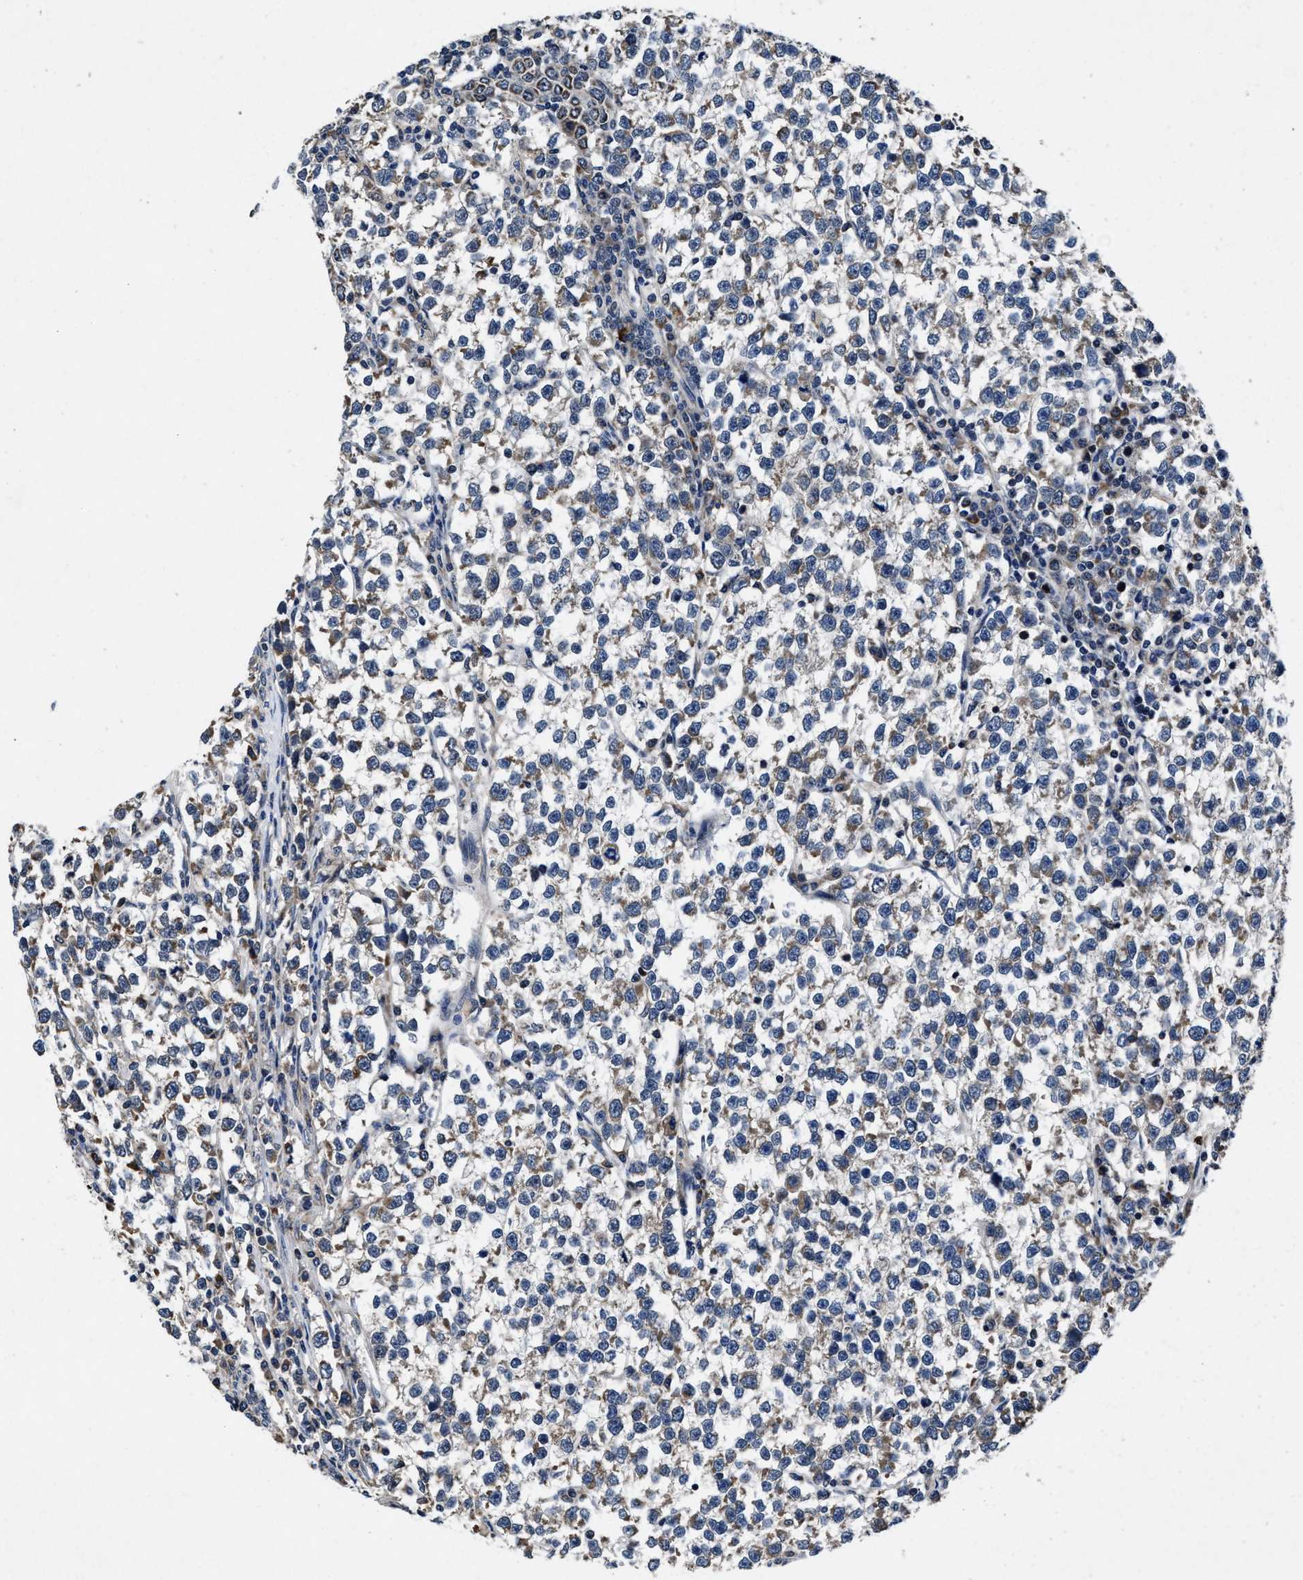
{"staining": {"intensity": "moderate", "quantity": "<25%", "location": "cytoplasmic/membranous"}, "tissue": "testis cancer", "cell_type": "Tumor cells", "image_type": "cancer", "snomed": [{"axis": "morphology", "description": "Normal tissue, NOS"}, {"axis": "morphology", "description": "Seminoma, NOS"}, {"axis": "topography", "description": "Testis"}], "caption": "An image of human testis seminoma stained for a protein displays moderate cytoplasmic/membranous brown staining in tumor cells.", "gene": "TMEM53", "patient": {"sex": "male", "age": 43}}